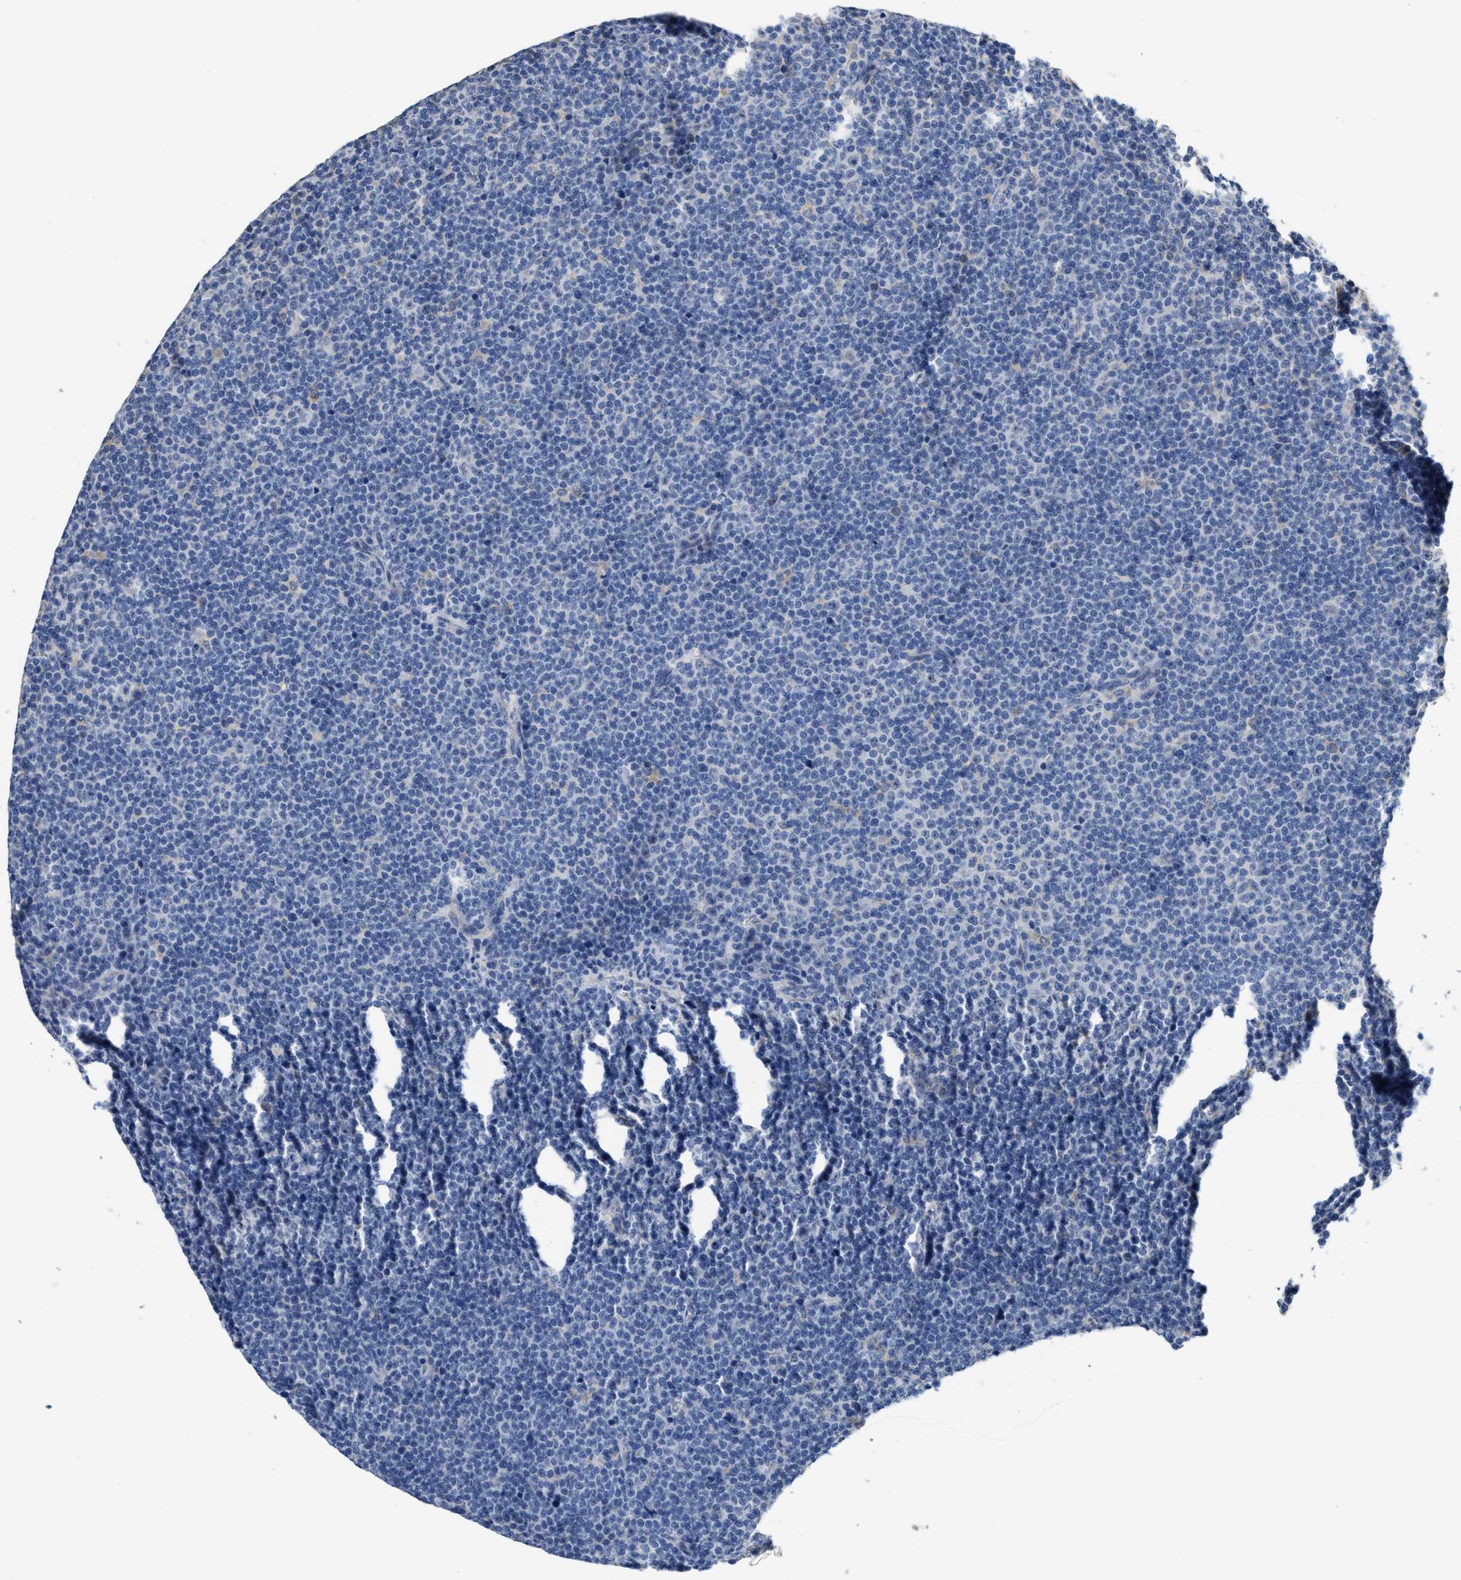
{"staining": {"intensity": "negative", "quantity": "none", "location": "none"}, "tissue": "lymphoma", "cell_type": "Tumor cells", "image_type": "cancer", "snomed": [{"axis": "morphology", "description": "Malignant lymphoma, non-Hodgkin's type, Low grade"}, {"axis": "topography", "description": "Lymph node"}], "caption": "Tumor cells show no significant positivity in lymphoma.", "gene": "RYR2", "patient": {"sex": "female", "age": 67}}